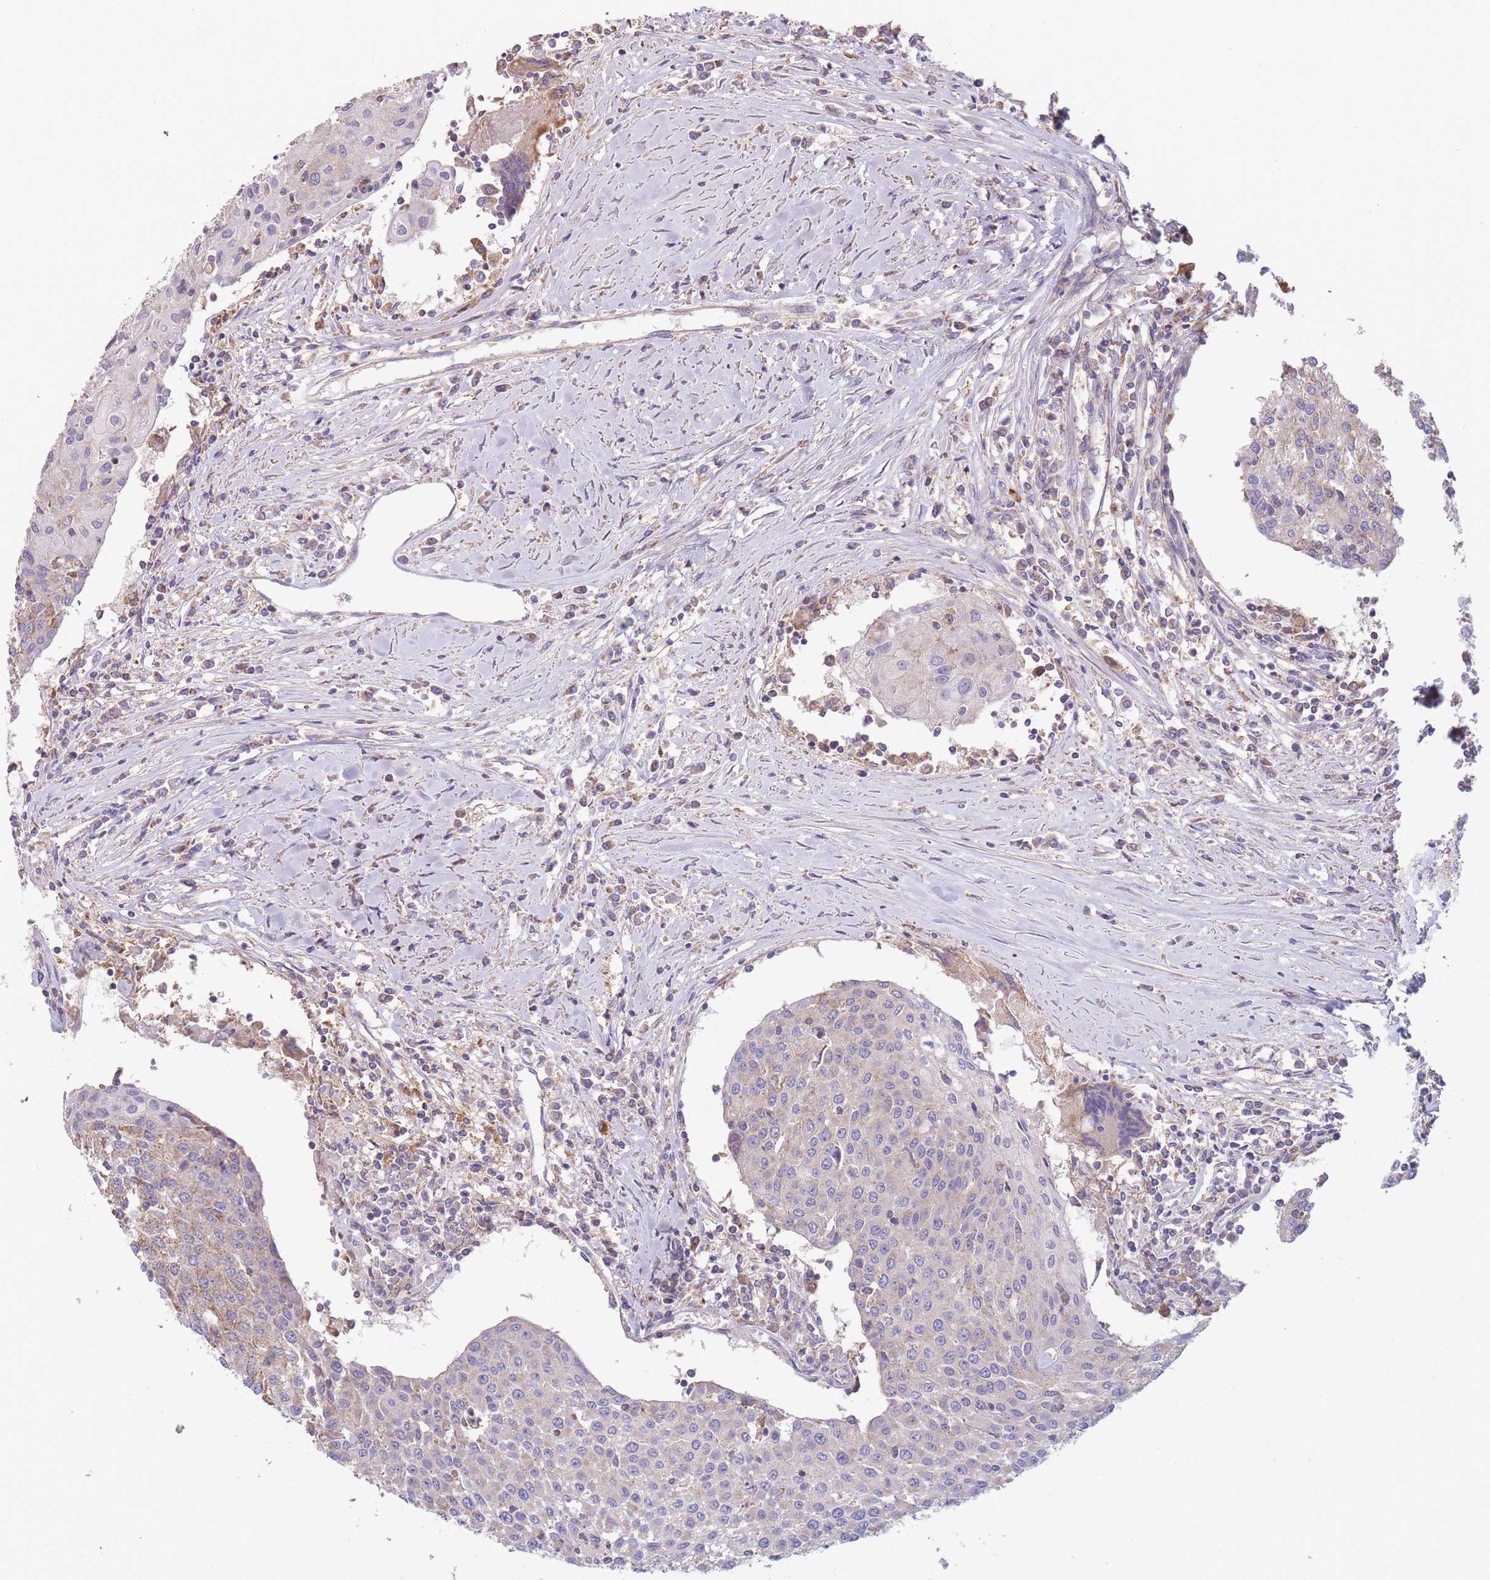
{"staining": {"intensity": "weak", "quantity": "<25%", "location": "cytoplasmic/membranous"}, "tissue": "urothelial cancer", "cell_type": "Tumor cells", "image_type": "cancer", "snomed": [{"axis": "morphology", "description": "Urothelial carcinoma, High grade"}, {"axis": "topography", "description": "Urinary bladder"}], "caption": "There is no significant expression in tumor cells of urothelial cancer.", "gene": "SLC25A42", "patient": {"sex": "female", "age": 85}}